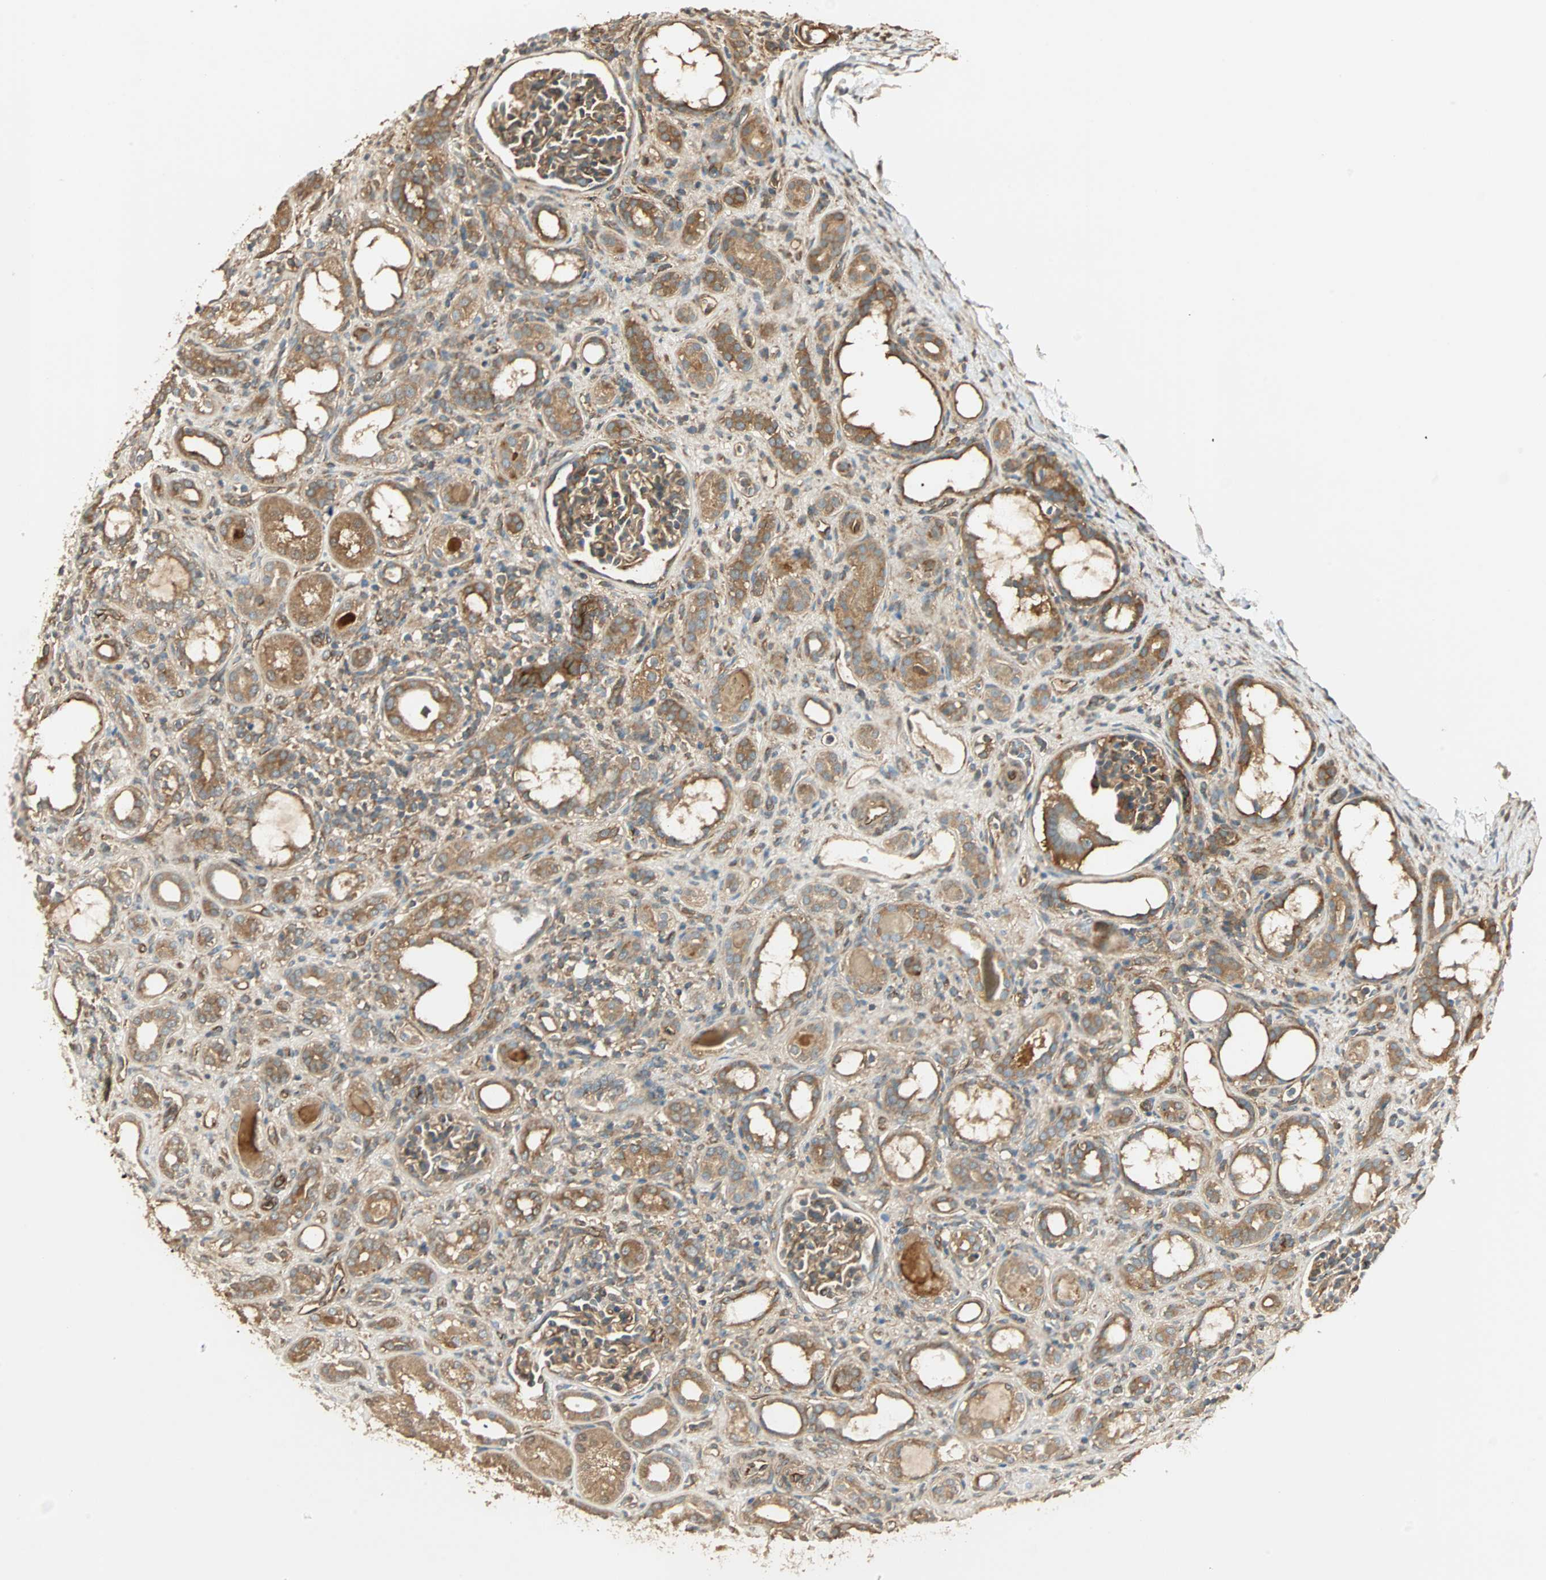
{"staining": {"intensity": "moderate", "quantity": ">75%", "location": "cytoplasmic/membranous"}, "tissue": "kidney", "cell_type": "Cells in glomeruli", "image_type": "normal", "snomed": [{"axis": "morphology", "description": "Normal tissue, NOS"}, {"axis": "topography", "description": "Kidney"}], "caption": "Cells in glomeruli show medium levels of moderate cytoplasmic/membranous positivity in about >75% of cells in benign human kidney.", "gene": "GALK1", "patient": {"sex": "male", "age": 7}}